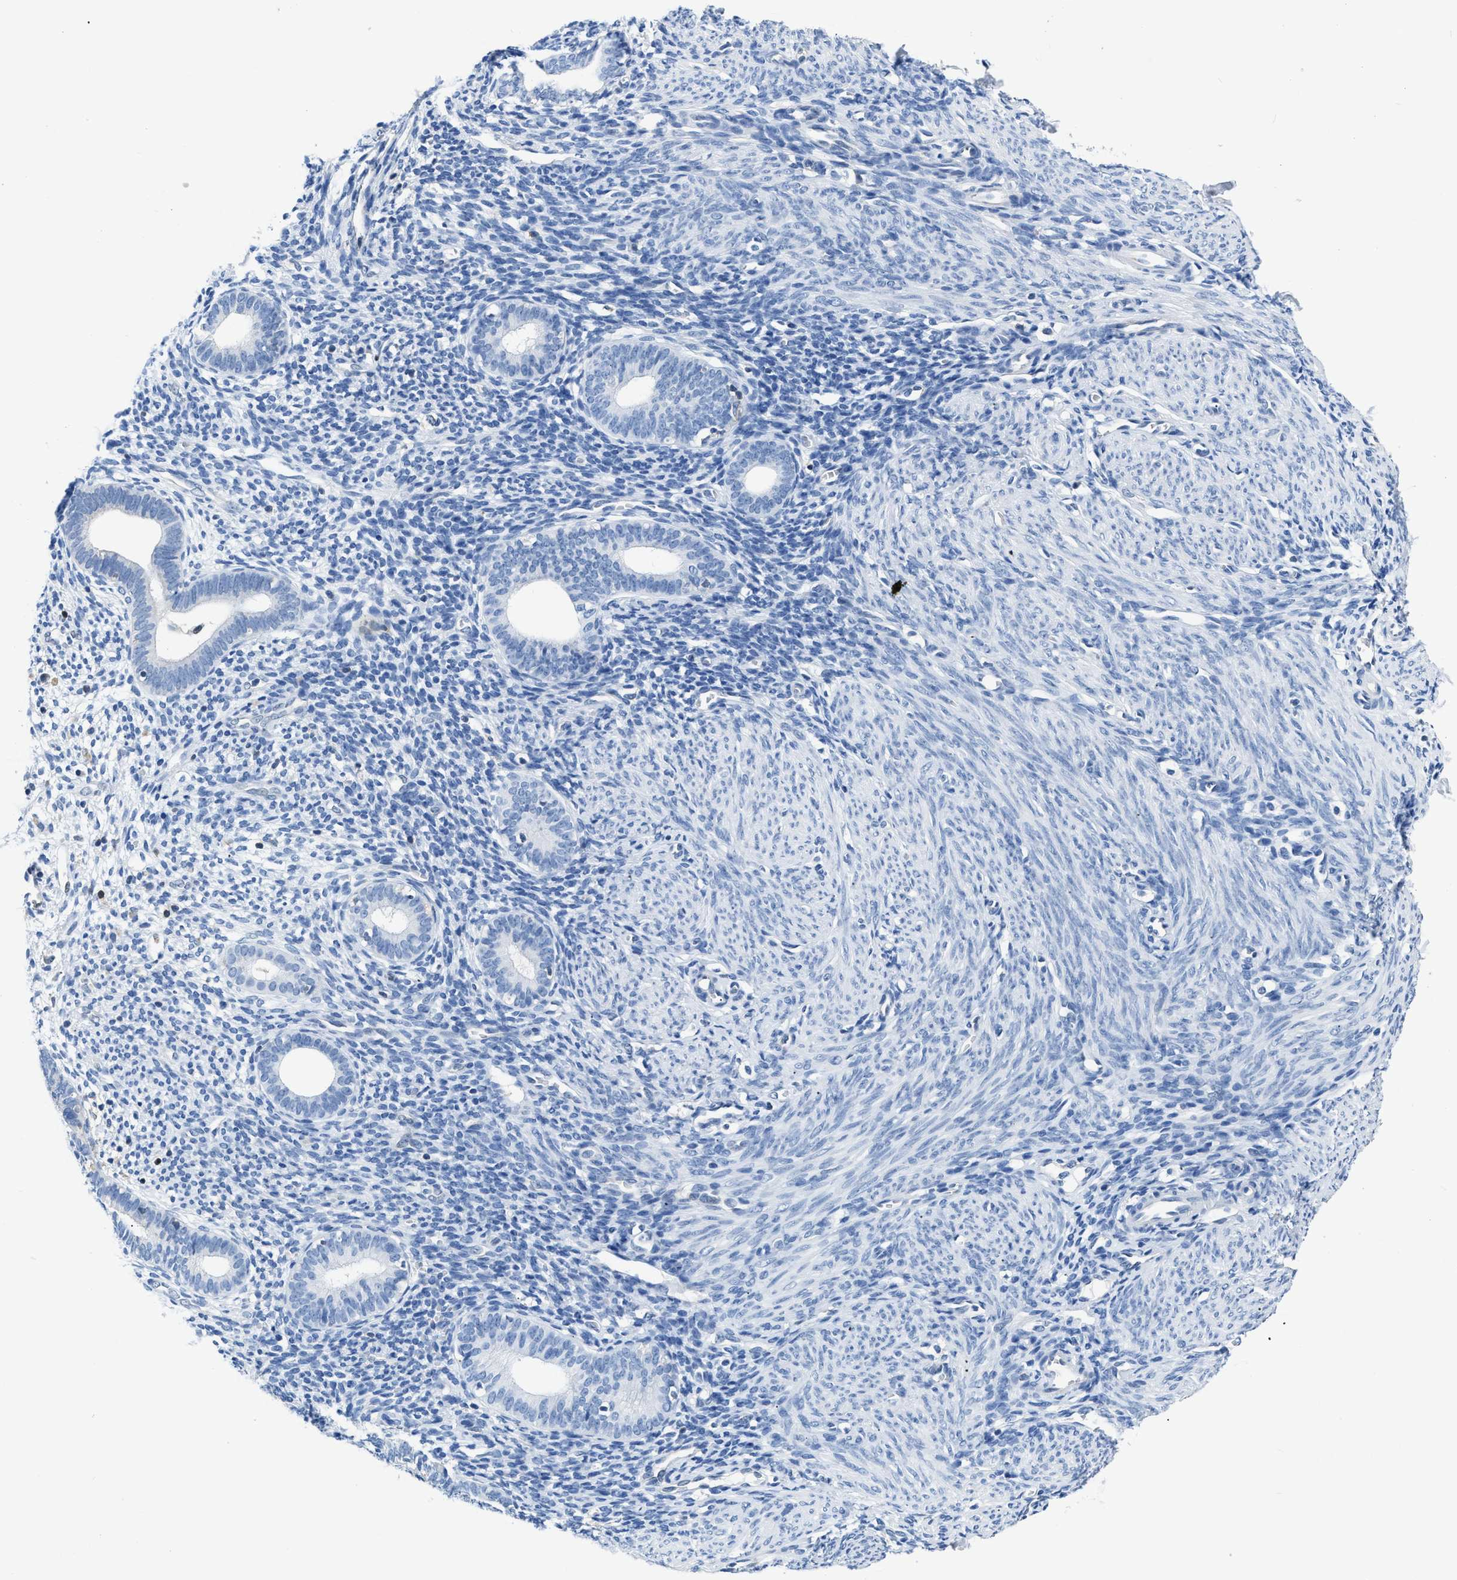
{"staining": {"intensity": "negative", "quantity": "none", "location": "none"}, "tissue": "endometrium", "cell_type": "Cells in endometrial stroma", "image_type": "normal", "snomed": [{"axis": "morphology", "description": "Normal tissue, NOS"}, {"axis": "morphology", "description": "Adenocarcinoma, NOS"}, {"axis": "topography", "description": "Endometrium"}], "caption": "High magnification brightfield microscopy of unremarkable endometrium stained with DAB (brown) and counterstained with hematoxylin (blue): cells in endometrial stroma show no significant expression. (Immunohistochemistry (ihc), brightfield microscopy, high magnification).", "gene": "NFATC2", "patient": {"sex": "female", "age": 57}}